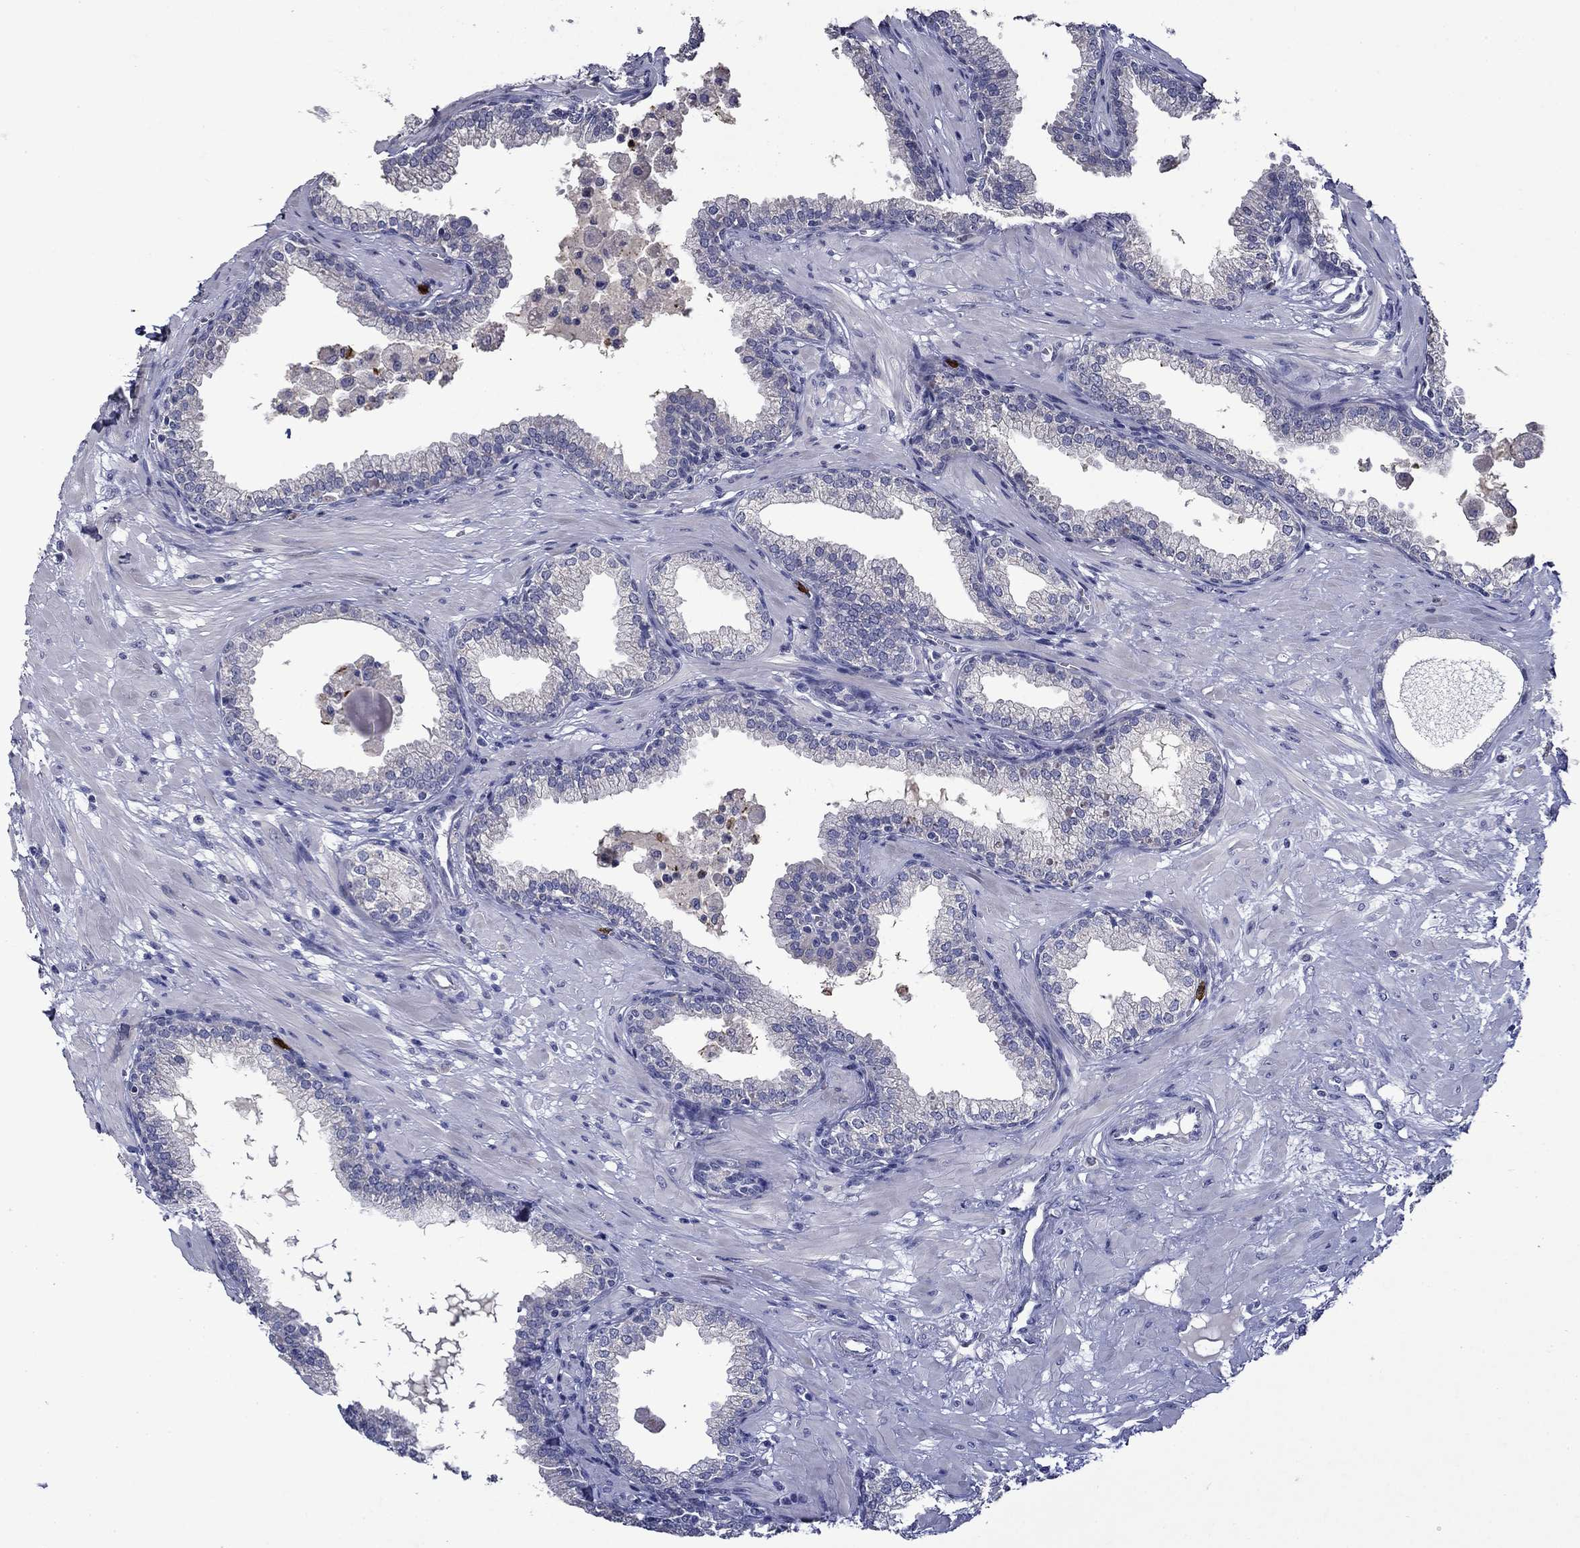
{"staining": {"intensity": "negative", "quantity": "none", "location": "none"}, "tissue": "prostate", "cell_type": "Glandular cells", "image_type": "normal", "snomed": [{"axis": "morphology", "description": "Normal tissue, NOS"}, {"axis": "topography", "description": "Prostate"}], "caption": "Immunohistochemistry photomicrograph of normal prostate stained for a protein (brown), which demonstrates no expression in glandular cells.", "gene": "IRF5", "patient": {"sex": "male", "age": 64}}